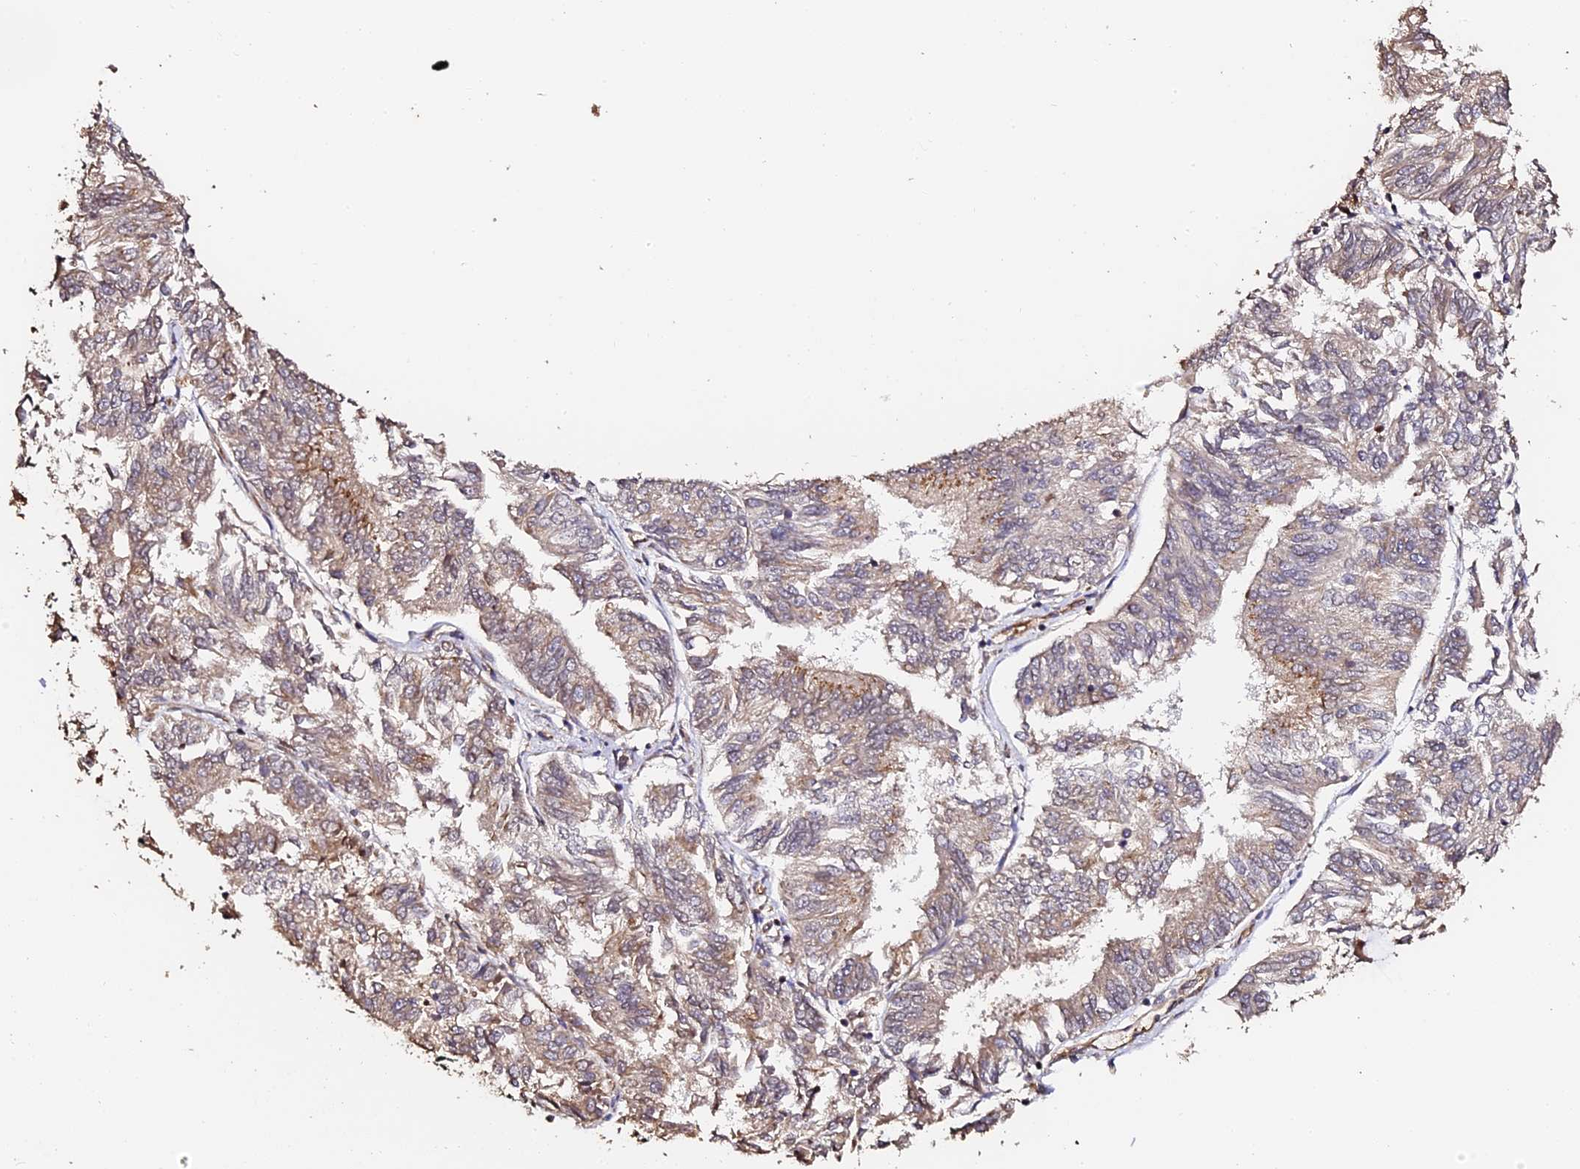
{"staining": {"intensity": "weak", "quantity": "25%-75%", "location": "cytoplasmic/membranous"}, "tissue": "endometrial cancer", "cell_type": "Tumor cells", "image_type": "cancer", "snomed": [{"axis": "morphology", "description": "Adenocarcinoma, NOS"}, {"axis": "topography", "description": "Endometrium"}], "caption": "Protein expression analysis of human endometrial cancer reveals weak cytoplasmic/membranous staining in about 25%-75% of tumor cells.", "gene": "TDO2", "patient": {"sex": "female", "age": 58}}